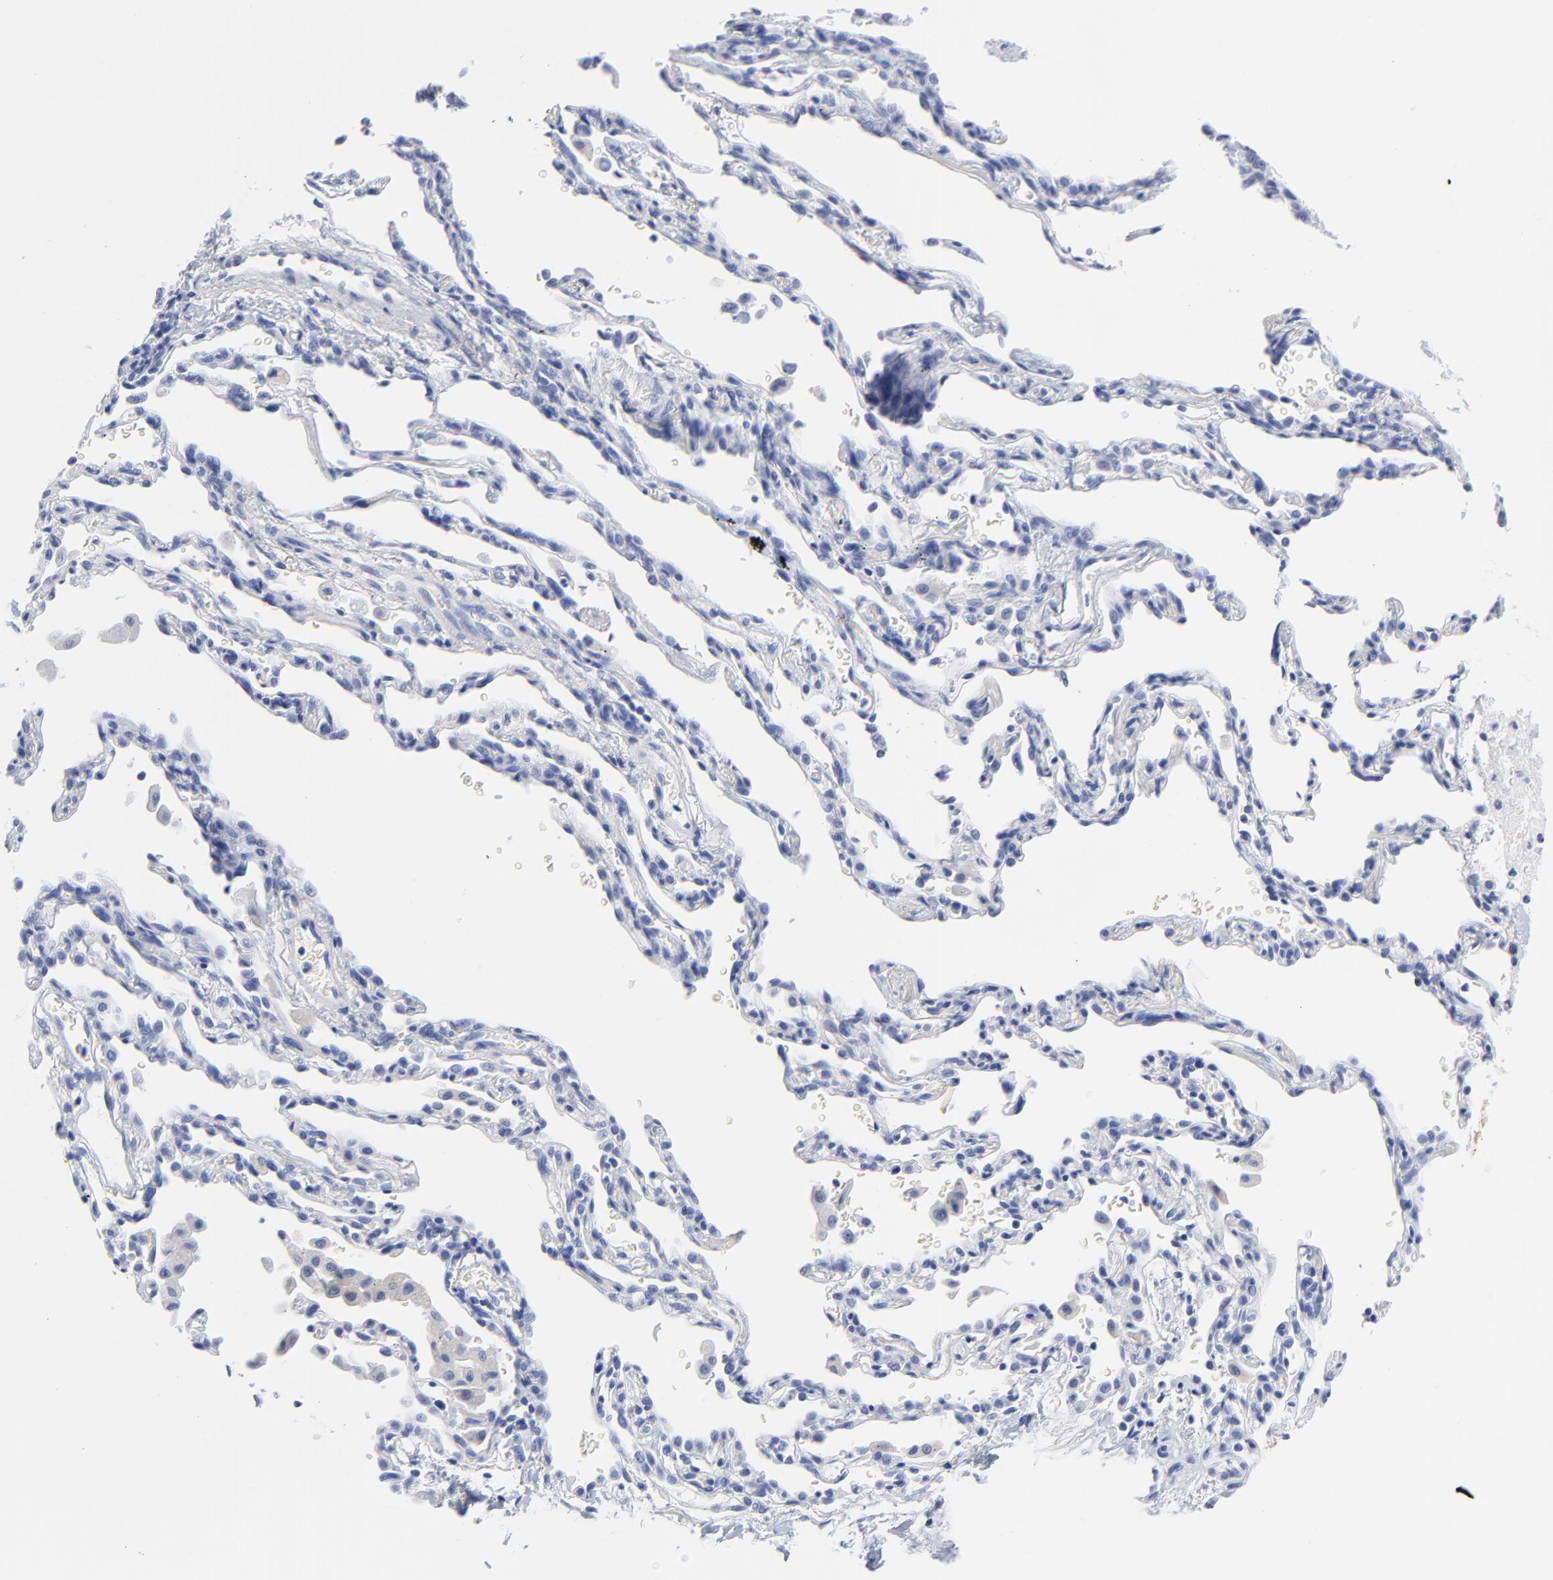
{"staining": {"intensity": "negative", "quantity": "none", "location": "none"}, "tissue": "melanoma", "cell_type": "Tumor cells", "image_type": "cancer", "snomed": [{"axis": "morphology", "description": "Malignant melanoma, Metastatic site"}, {"axis": "topography", "description": "Lung"}], "caption": "This photomicrograph is of malignant melanoma (metastatic site) stained with immunohistochemistry (IHC) to label a protein in brown with the nuclei are counter-stained blue. There is no staining in tumor cells.", "gene": "ACY1", "patient": {"sex": "male", "age": 64}}